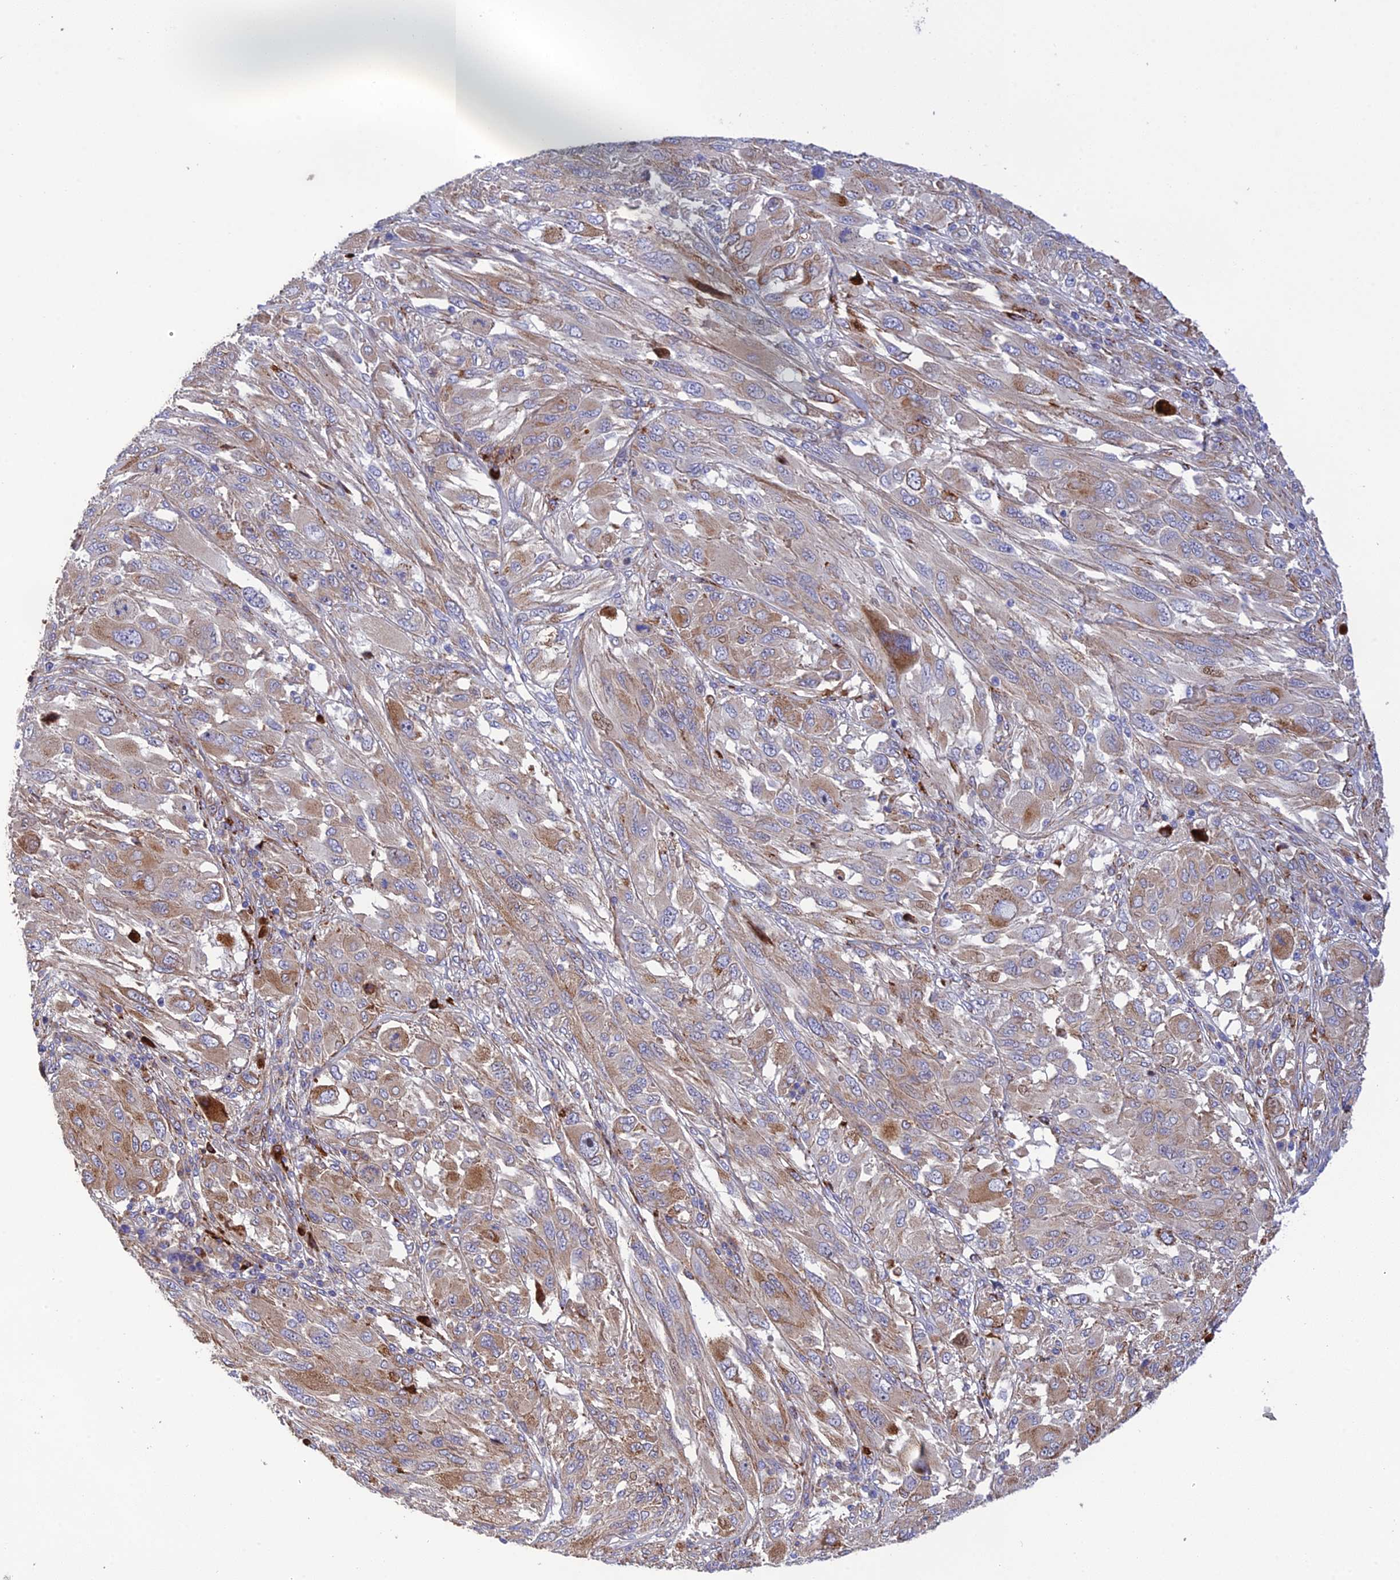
{"staining": {"intensity": "moderate", "quantity": "25%-75%", "location": "cytoplasmic/membranous"}, "tissue": "melanoma", "cell_type": "Tumor cells", "image_type": "cancer", "snomed": [{"axis": "morphology", "description": "Malignant melanoma, NOS"}, {"axis": "topography", "description": "Skin"}], "caption": "Malignant melanoma stained for a protein demonstrates moderate cytoplasmic/membranous positivity in tumor cells.", "gene": "CPSF4L", "patient": {"sex": "female", "age": 91}}